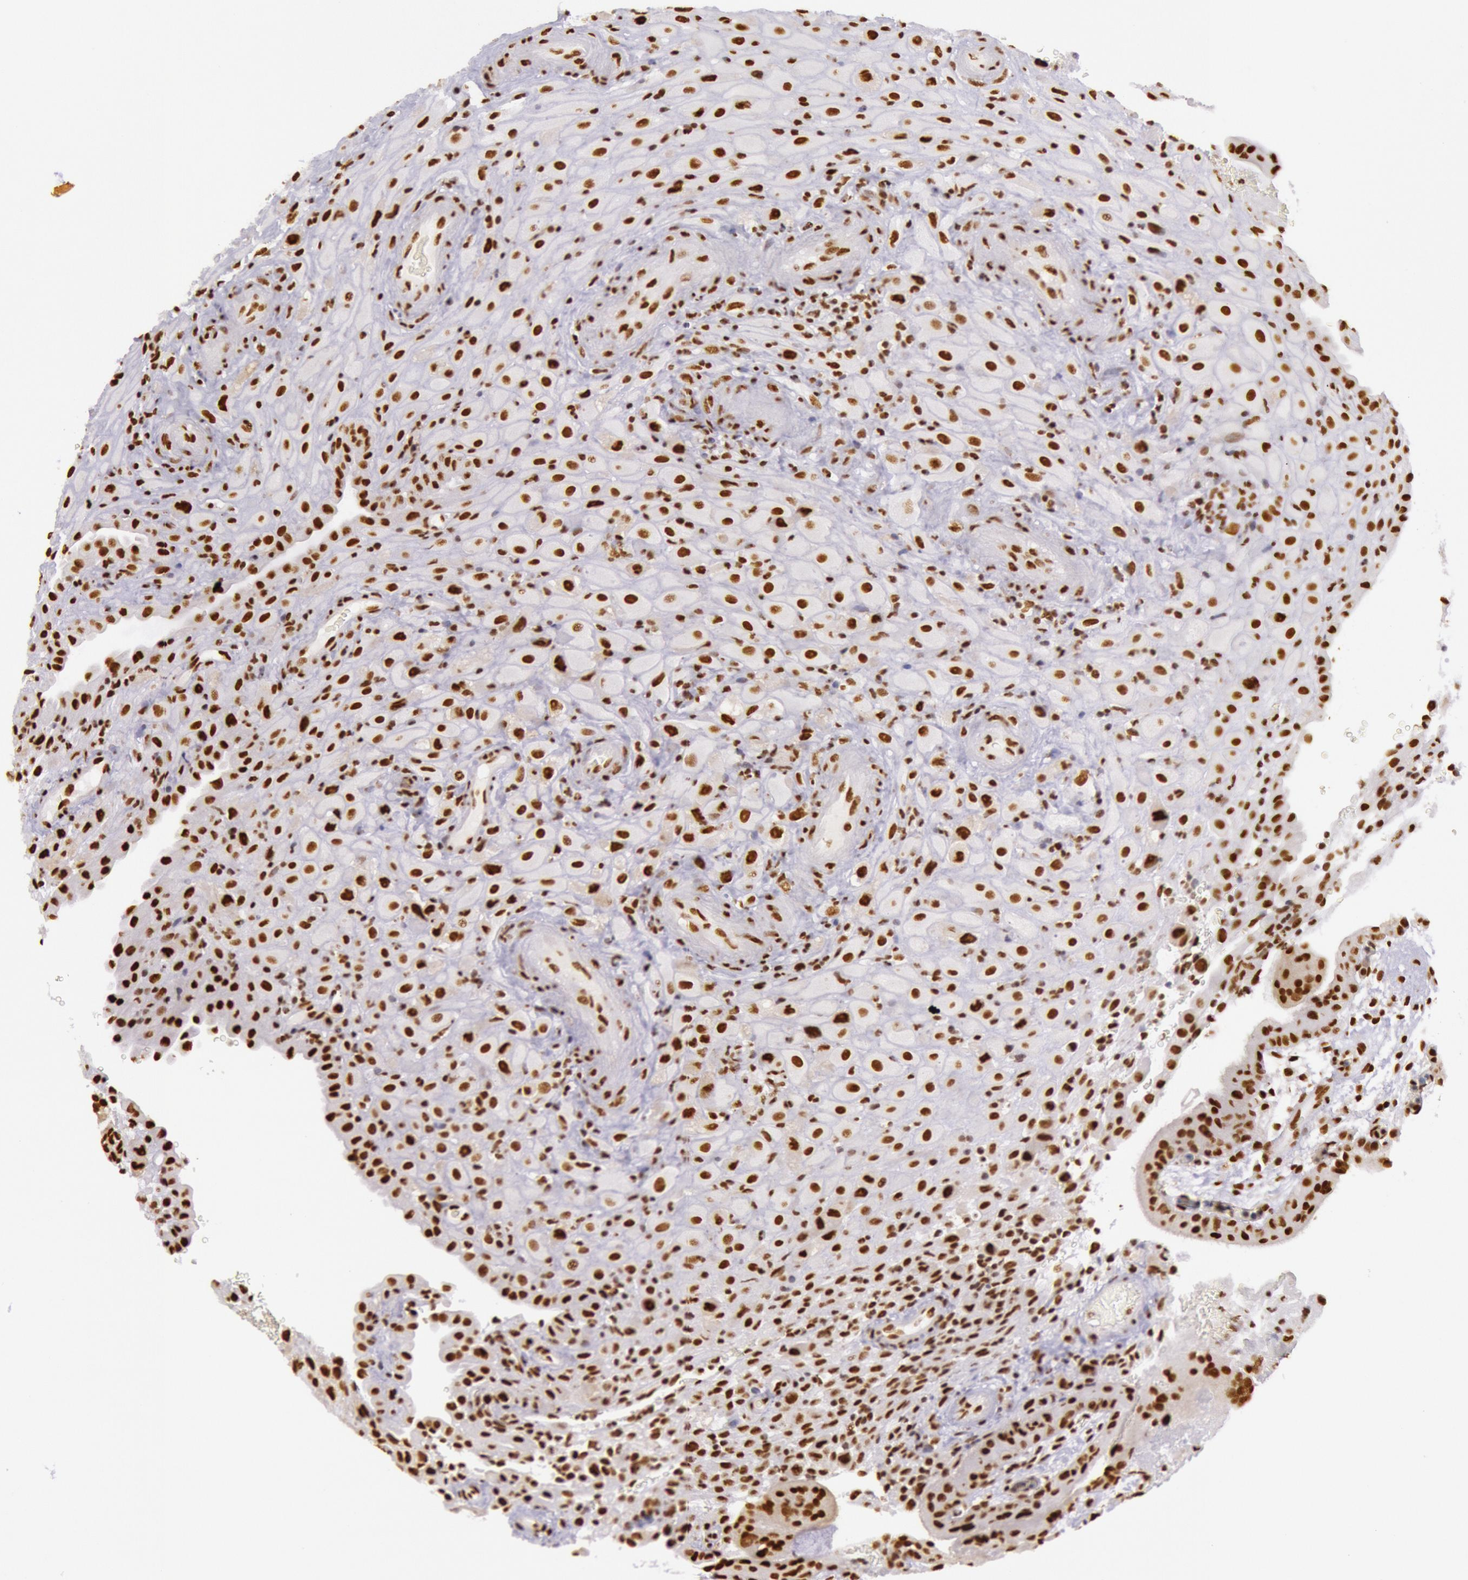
{"staining": {"intensity": "strong", "quantity": ">75%", "location": "nuclear"}, "tissue": "placenta", "cell_type": "Decidual cells", "image_type": "normal", "snomed": [{"axis": "morphology", "description": "Normal tissue, NOS"}, {"axis": "topography", "description": "Placenta"}], "caption": "Brown immunohistochemical staining in normal placenta displays strong nuclear staining in about >75% of decidual cells.", "gene": "HNRNPH1", "patient": {"sex": "female", "age": 19}}